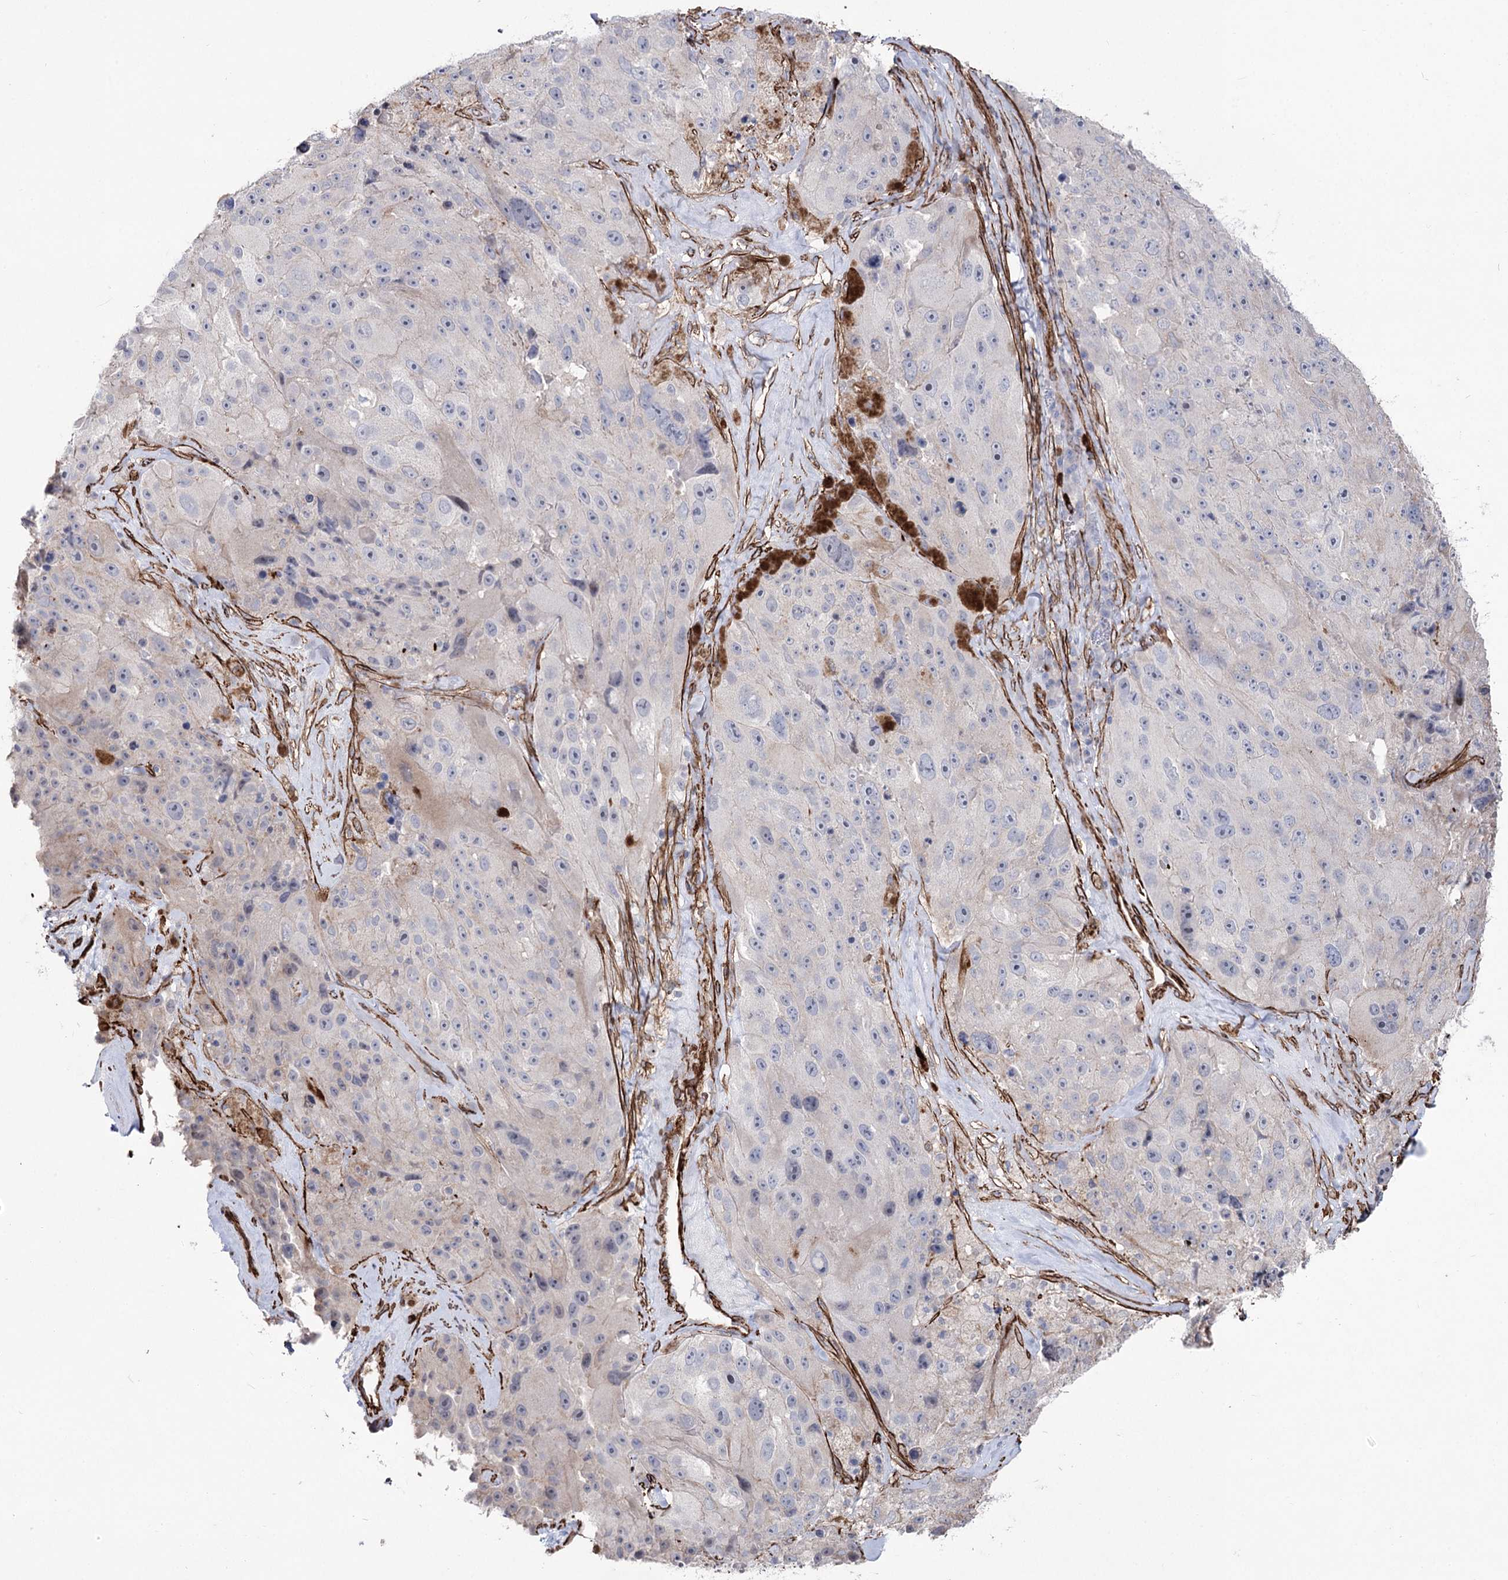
{"staining": {"intensity": "negative", "quantity": "none", "location": "none"}, "tissue": "melanoma", "cell_type": "Tumor cells", "image_type": "cancer", "snomed": [{"axis": "morphology", "description": "Malignant melanoma, Metastatic site"}, {"axis": "topography", "description": "Lymph node"}], "caption": "An immunohistochemistry (IHC) micrograph of melanoma is shown. There is no staining in tumor cells of melanoma.", "gene": "ARHGAP20", "patient": {"sex": "male", "age": 62}}